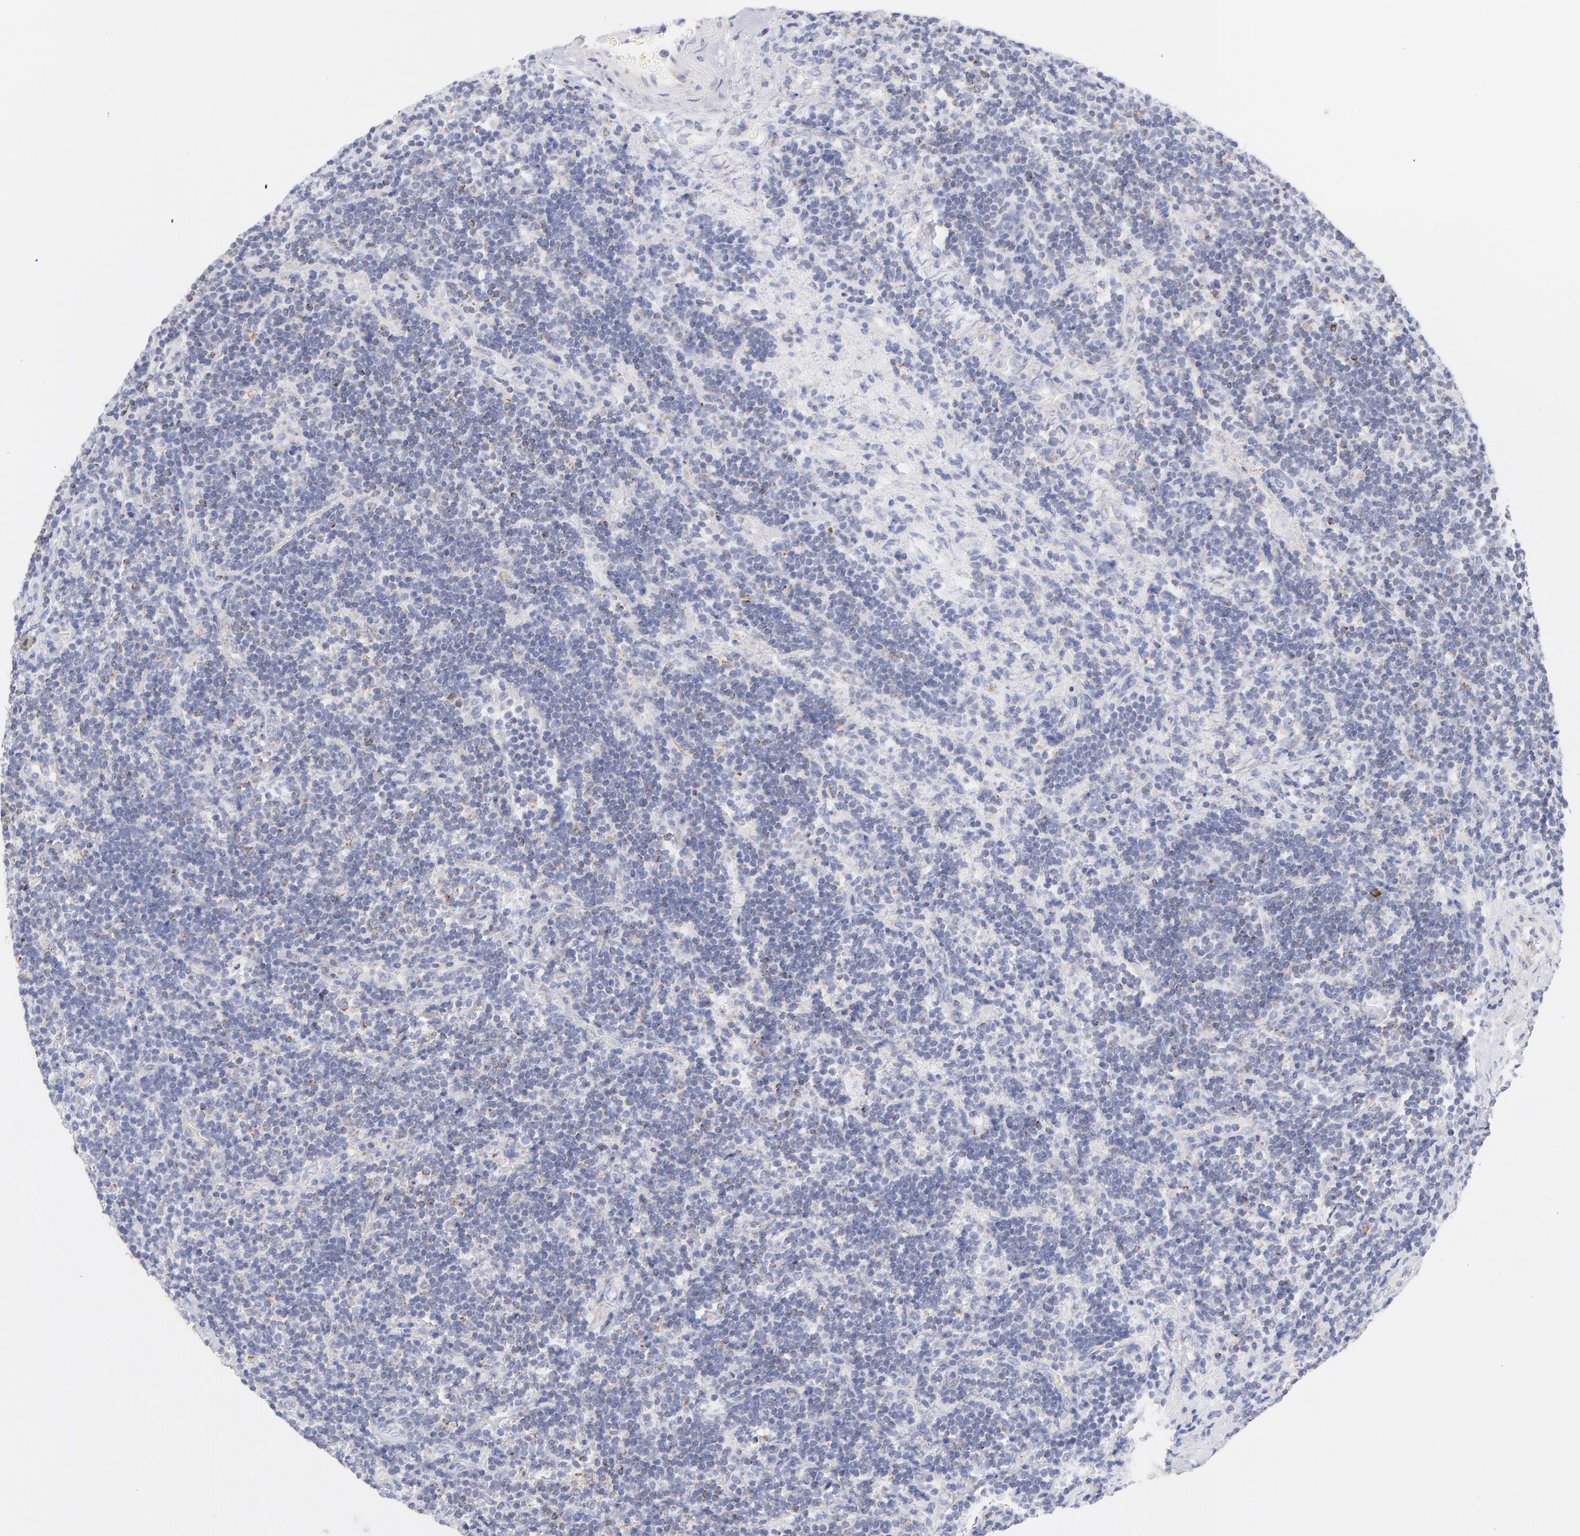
{"staining": {"intensity": "moderate", "quantity": "25%-75%", "location": "cytoplasmic/membranous"}, "tissue": "lymphoma", "cell_type": "Tumor cells", "image_type": "cancer", "snomed": [{"axis": "morphology", "description": "Malignant lymphoma, non-Hodgkin's type, Low grade"}, {"axis": "topography", "description": "Lymph node"}], "caption": "Immunohistochemistry (DAB) staining of human lymphoma demonstrates moderate cytoplasmic/membranous protein positivity in approximately 25%-75% of tumor cells.", "gene": "AIFM1", "patient": {"sex": "male", "age": 70}}